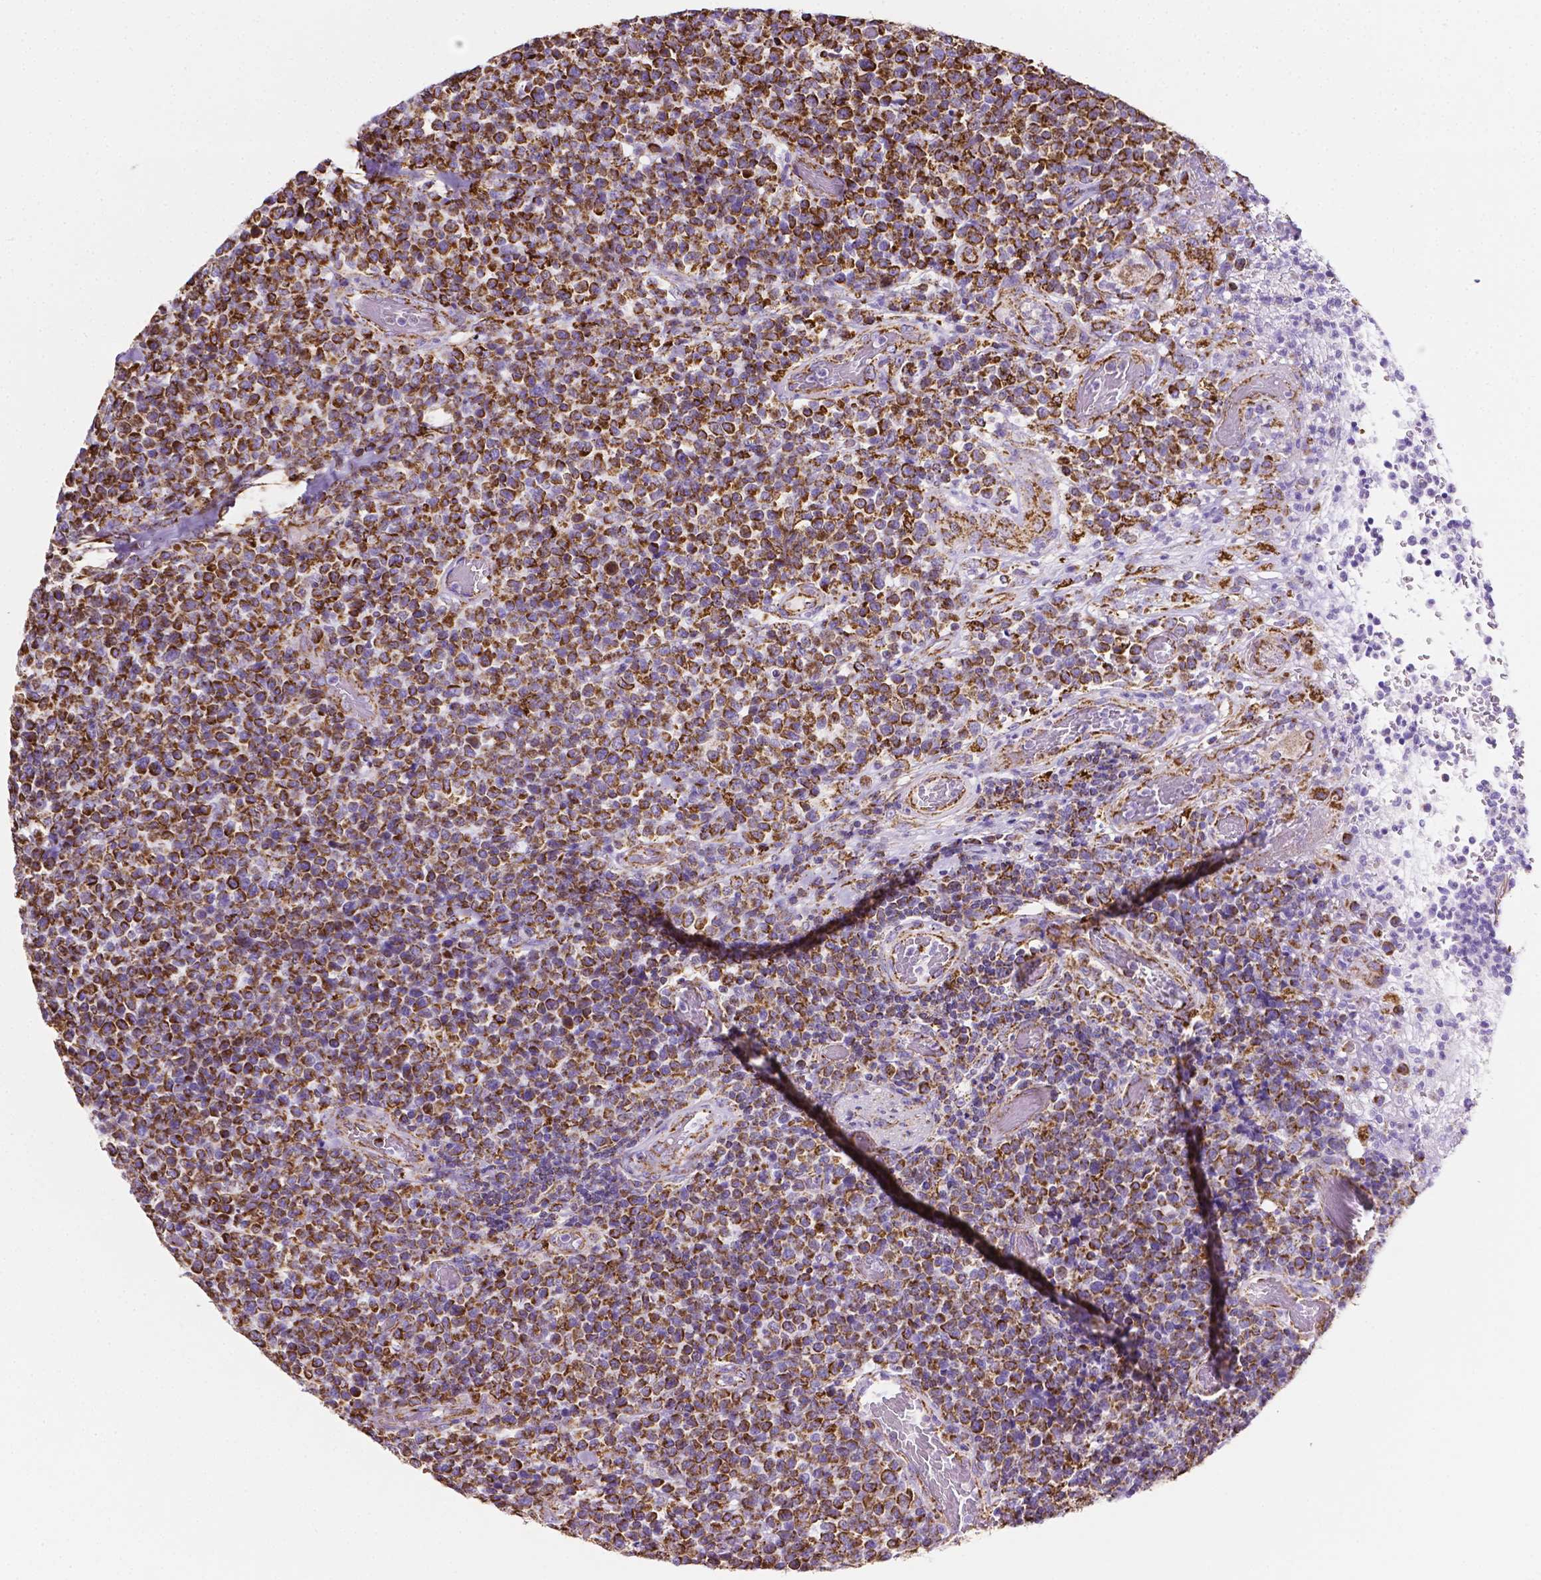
{"staining": {"intensity": "strong", "quantity": ">75%", "location": "cytoplasmic/membranous"}, "tissue": "lymphoma", "cell_type": "Tumor cells", "image_type": "cancer", "snomed": [{"axis": "morphology", "description": "Malignant lymphoma, non-Hodgkin's type, High grade"}, {"axis": "topography", "description": "Soft tissue"}], "caption": "The image reveals a brown stain indicating the presence of a protein in the cytoplasmic/membranous of tumor cells in lymphoma. (DAB (3,3'-diaminobenzidine) IHC with brightfield microscopy, high magnification).", "gene": "RMDN3", "patient": {"sex": "female", "age": 56}}